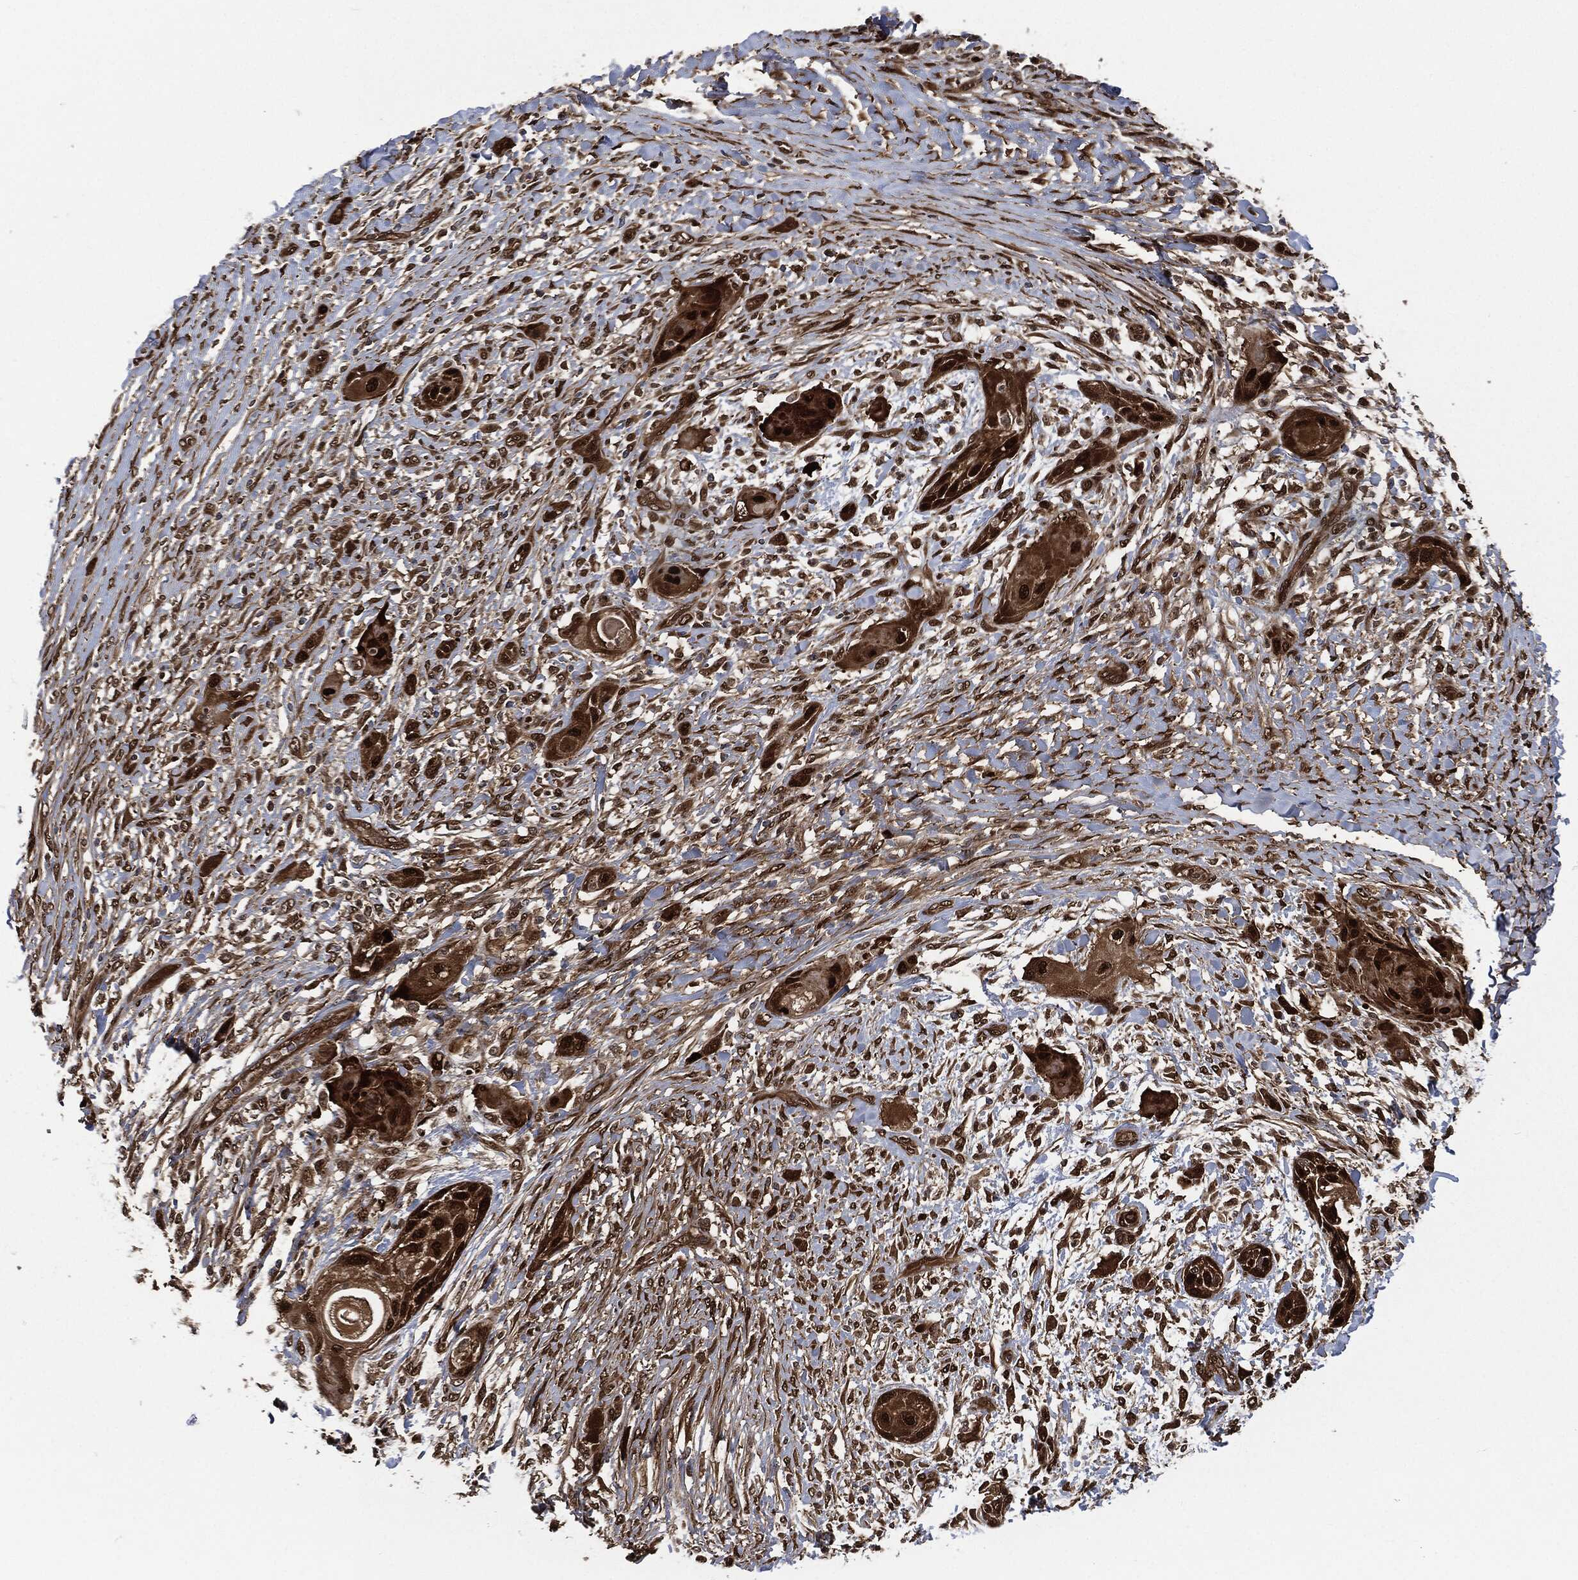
{"staining": {"intensity": "strong", "quantity": ">75%", "location": "cytoplasmic/membranous,nuclear"}, "tissue": "skin cancer", "cell_type": "Tumor cells", "image_type": "cancer", "snomed": [{"axis": "morphology", "description": "Squamous cell carcinoma, NOS"}, {"axis": "topography", "description": "Skin"}], "caption": "A brown stain shows strong cytoplasmic/membranous and nuclear staining of a protein in human squamous cell carcinoma (skin) tumor cells. Nuclei are stained in blue.", "gene": "DCTN1", "patient": {"sex": "male", "age": 62}}